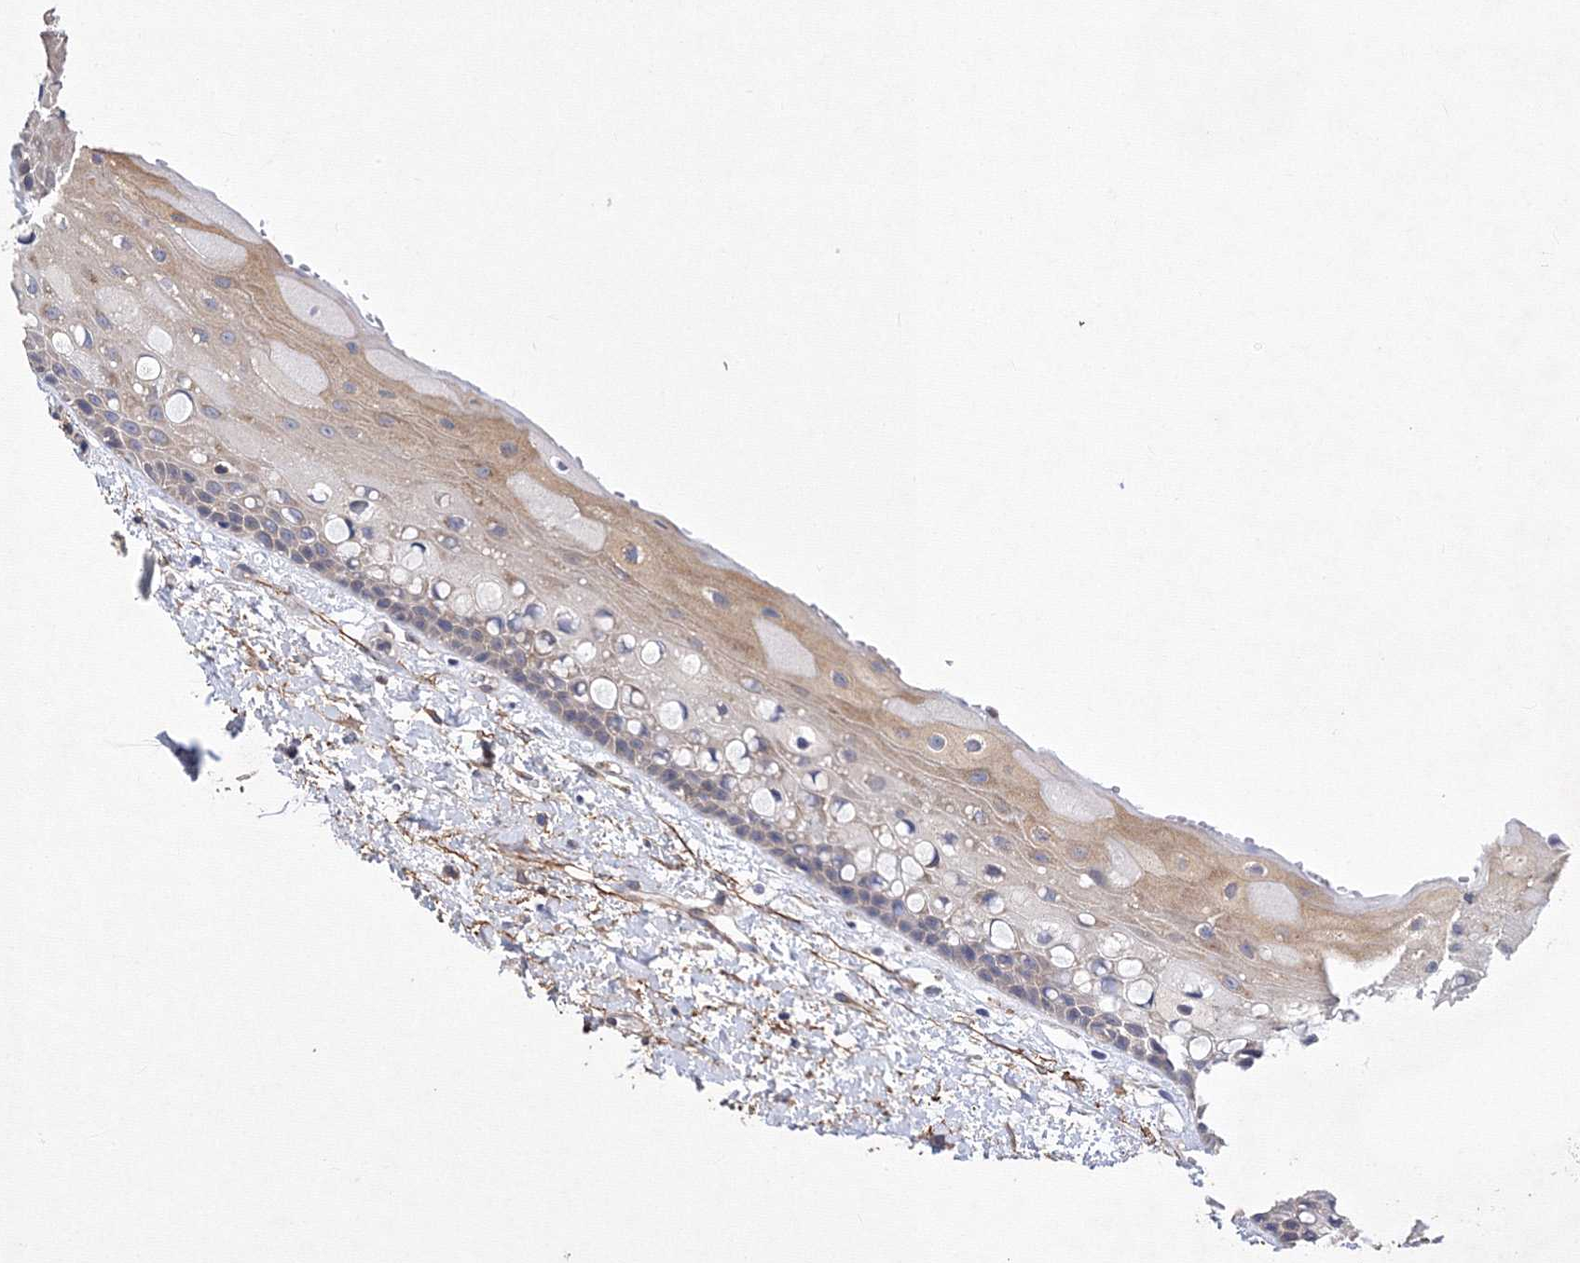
{"staining": {"intensity": "moderate", "quantity": "25%-75%", "location": "cytoplasmic/membranous"}, "tissue": "oral mucosa", "cell_type": "Squamous epithelial cells", "image_type": "normal", "snomed": [{"axis": "morphology", "description": "Normal tissue, NOS"}, {"axis": "topography", "description": "Oral tissue"}], "caption": "Squamous epithelial cells demonstrate moderate cytoplasmic/membranous staining in approximately 25%-75% of cells in benign oral mucosa.", "gene": "SNX18", "patient": {"sex": "female", "age": 76}}